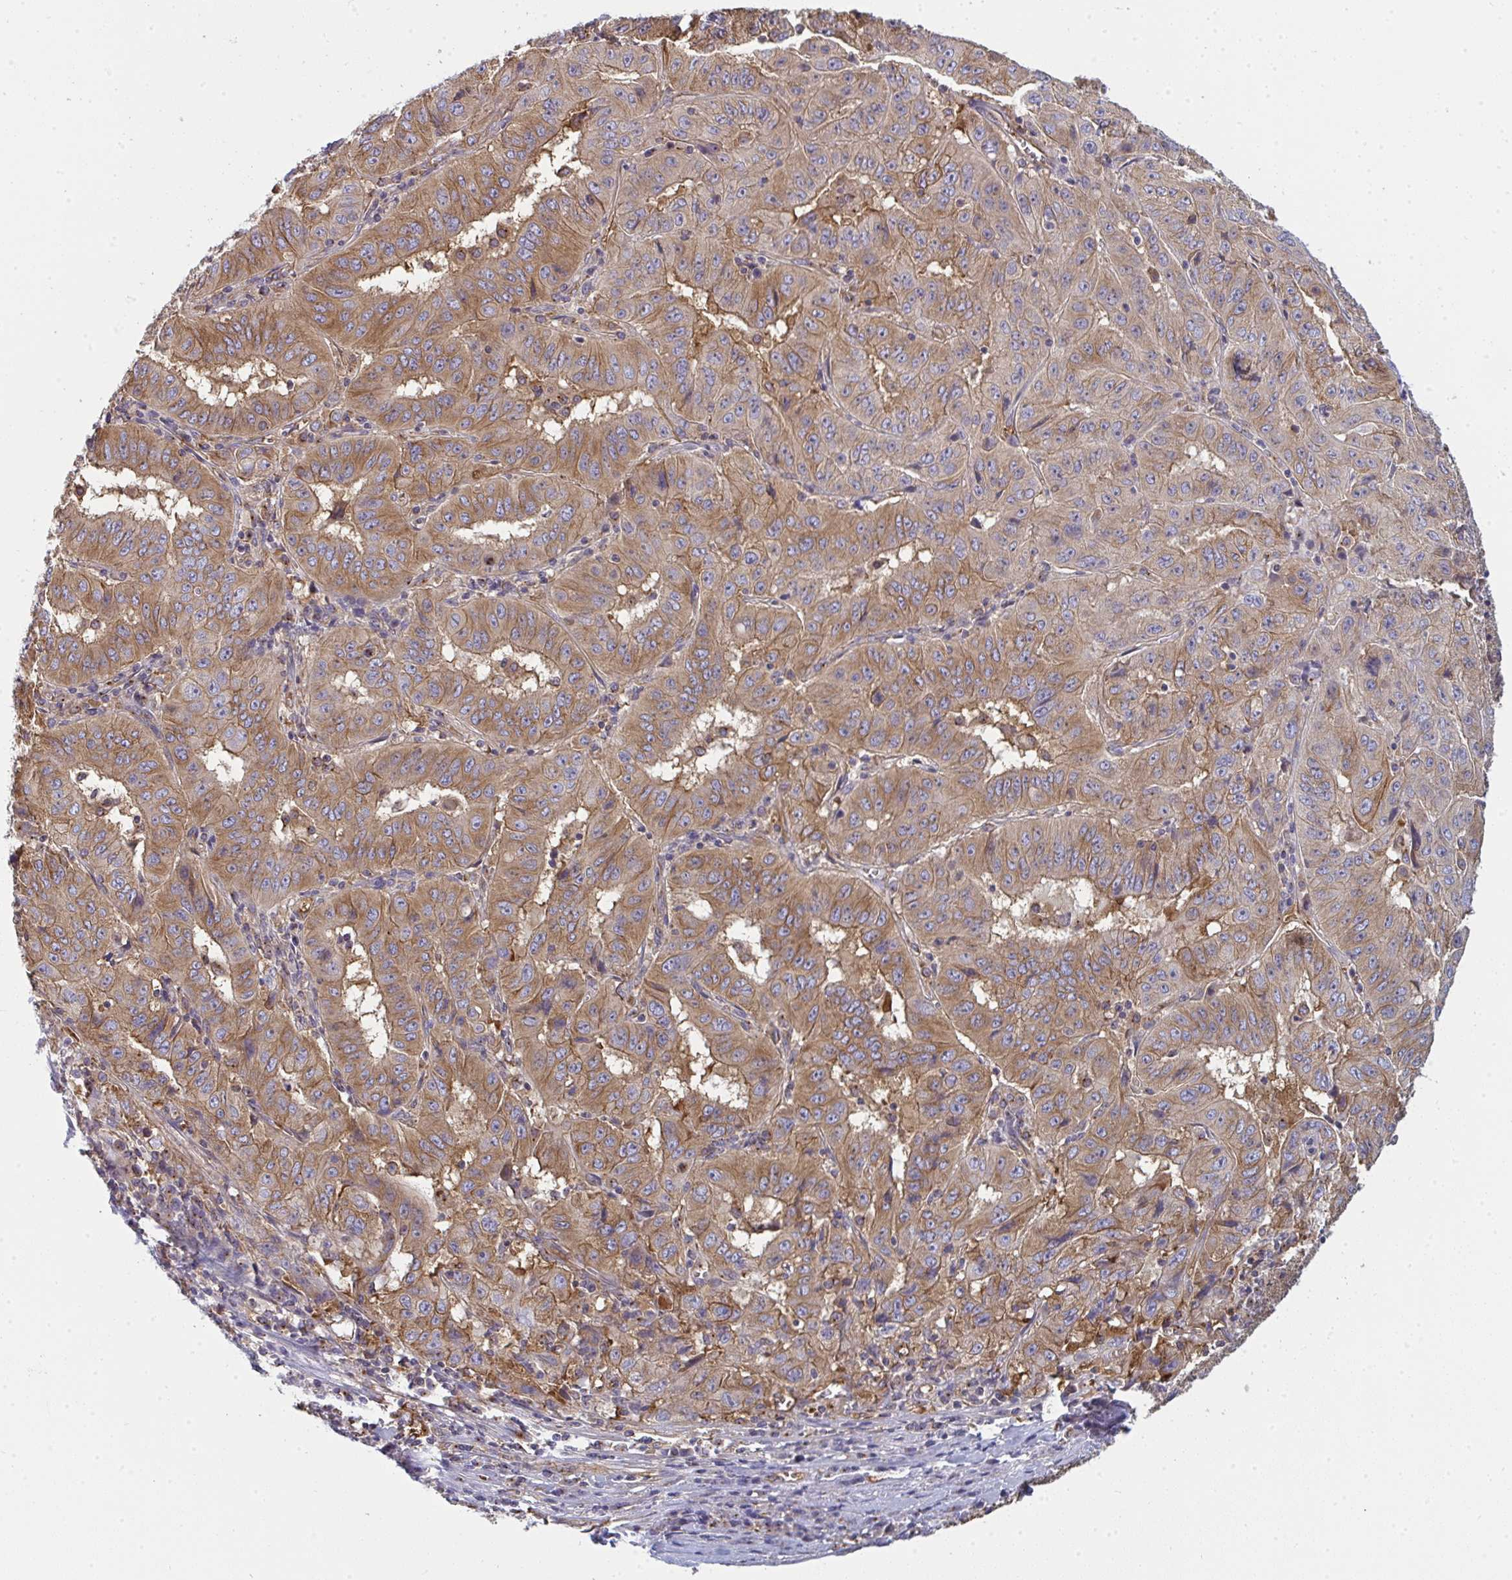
{"staining": {"intensity": "moderate", "quantity": ">75%", "location": "cytoplasmic/membranous"}, "tissue": "pancreatic cancer", "cell_type": "Tumor cells", "image_type": "cancer", "snomed": [{"axis": "morphology", "description": "Adenocarcinoma, NOS"}, {"axis": "topography", "description": "Pancreas"}], "caption": "An immunohistochemistry (IHC) photomicrograph of tumor tissue is shown. Protein staining in brown highlights moderate cytoplasmic/membranous positivity in adenocarcinoma (pancreatic) within tumor cells. The protein is shown in brown color, while the nuclei are stained blue.", "gene": "DYNC1I2", "patient": {"sex": "male", "age": 63}}